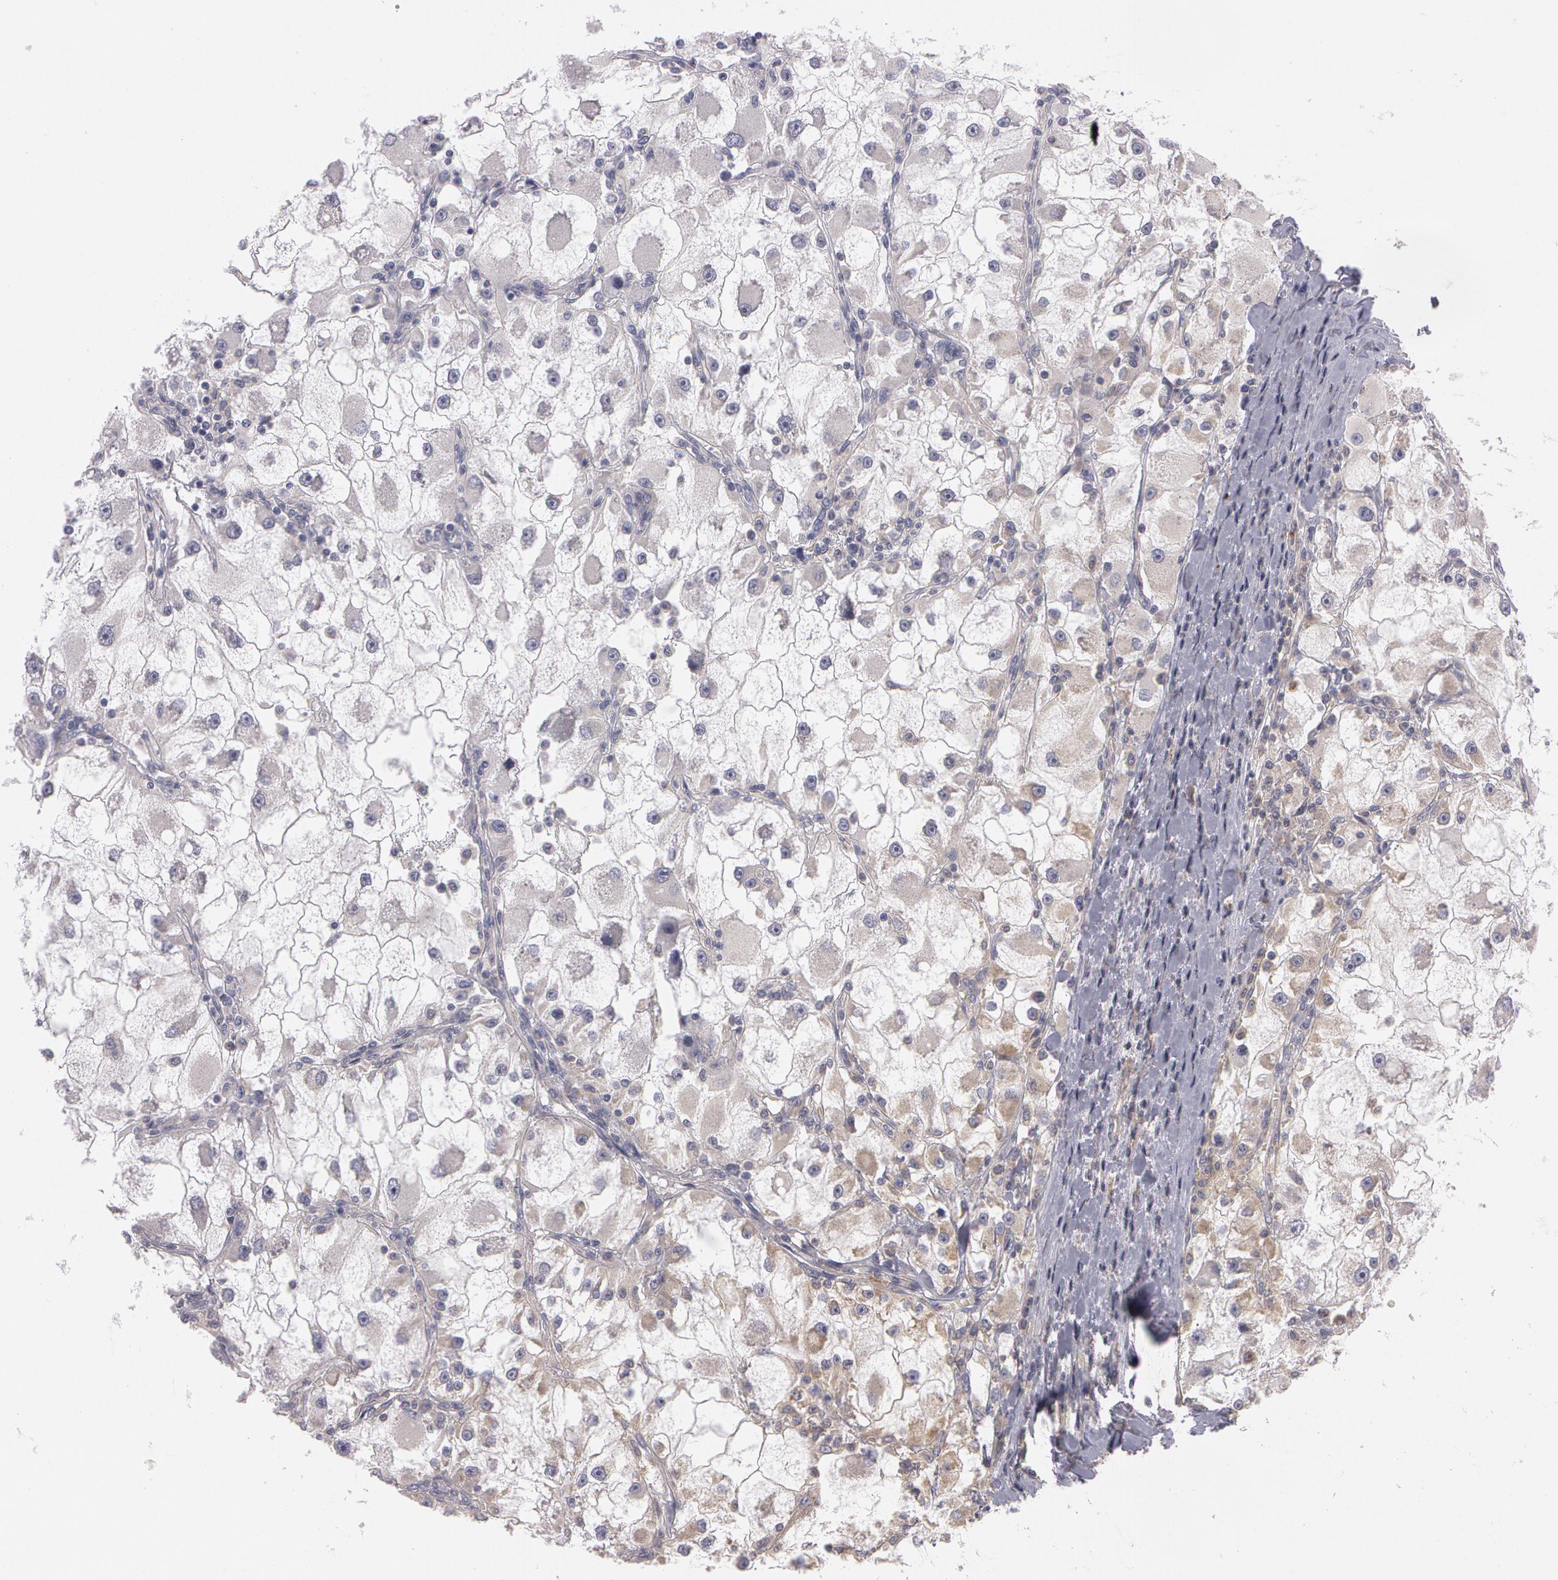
{"staining": {"intensity": "weak", "quantity": "<25%", "location": "cytoplasmic/membranous"}, "tissue": "renal cancer", "cell_type": "Tumor cells", "image_type": "cancer", "snomed": [{"axis": "morphology", "description": "Adenocarcinoma, NOS"}, {"axis": "topography", "description": "Kidney"}], "caption": "Tumor cells are negative for protein expression in human renal cancer.", "gene": "NEK9", "patient": {"sex": "female", "age": 73}}